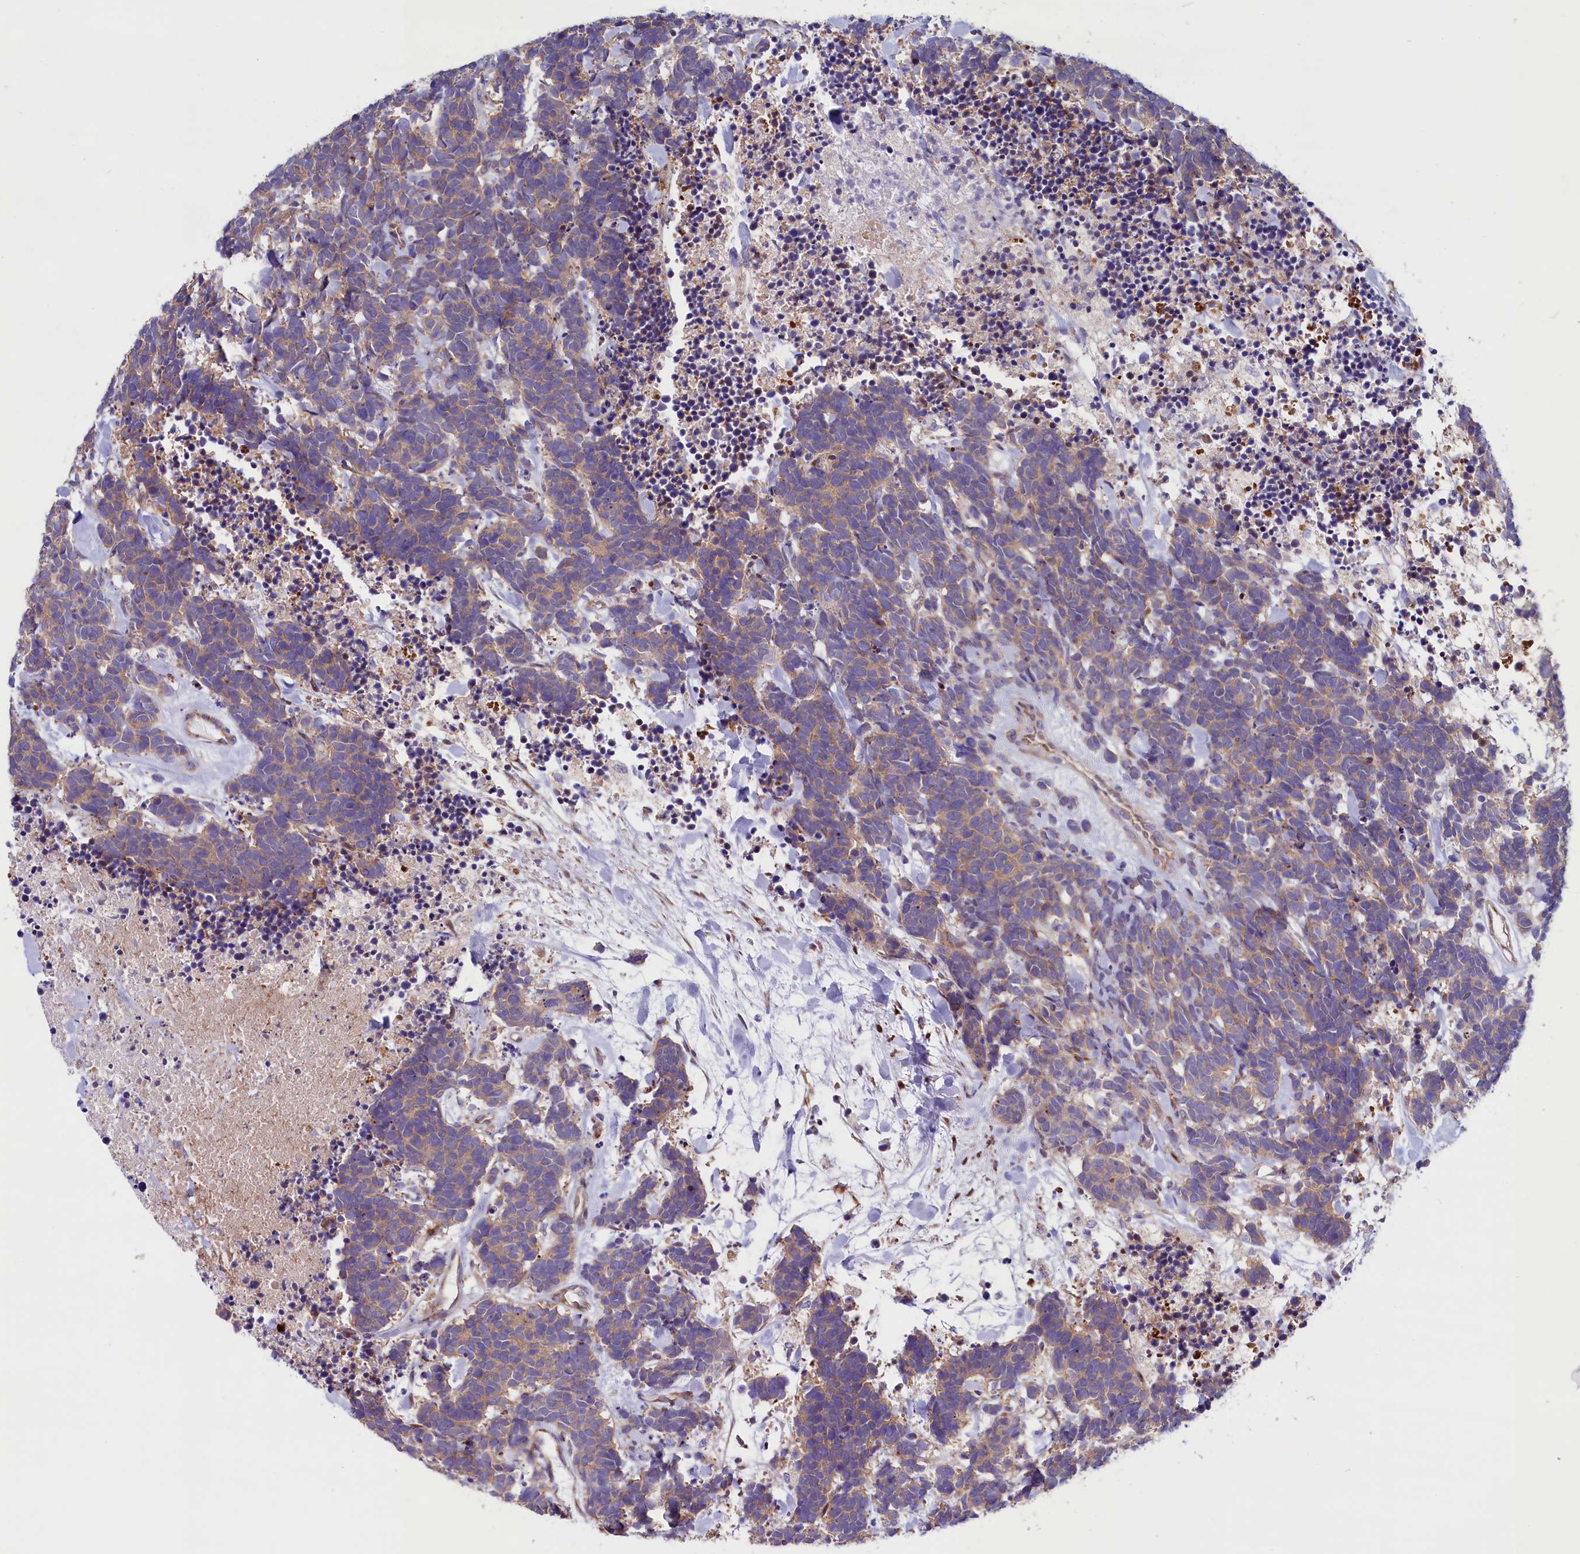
{"staining": {"intensity": "weak", "quantity": "<25%", "location": "cytoplasmic/membranous"}, "tissue": "carcinoid", "cell_type": "Tumor cells", "image_type": "cancer", "snomed": [{"axis": "morphology", "description": "Carcinoma, NOS"}, {"axis": "morphology", "description": "Carcinoid, malignant, NOS"}, {"axis": "topography", "description": "Prostate"}], "caption": "Carcinoid stained for a protein using IHC reveals no staining tumor cells.", "gene": "GPR108", "patient": {"sex": "male", "age": 57}}